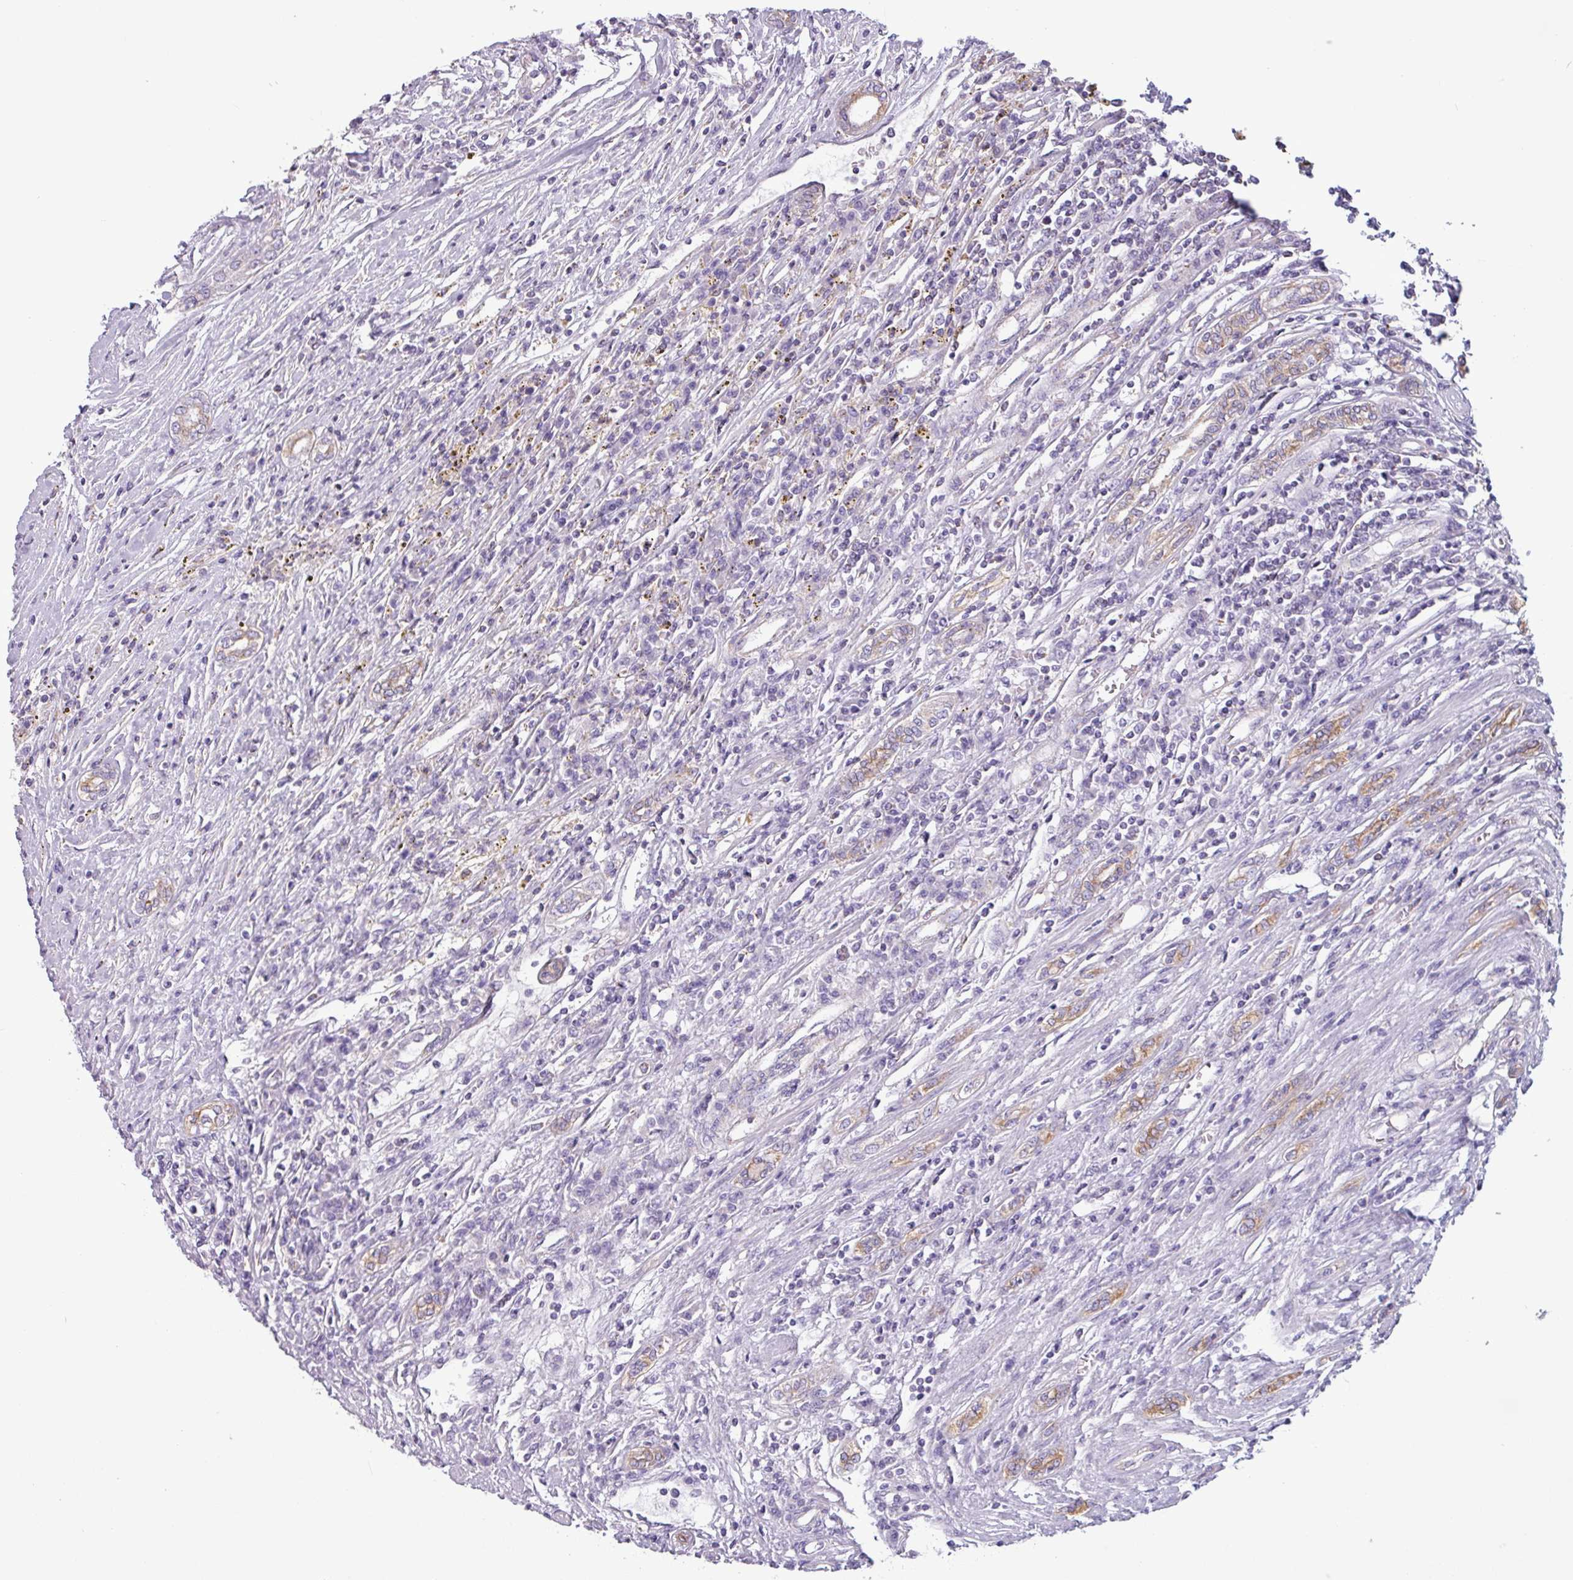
{"staining": {"intensity": "negative", "quantity": "none", "location": "none"}, "tissue": "renal cancer", "cell_type": "Tumor cells", "image_type": "cancer", "snomed": [{"axis": "morphology", "description": "Adenocarcinoma, NOS"}, {"axis": "topography", "description": "Kidney"}], "caption": "Immunohistochemistry of human renal adenocarcinoma shows no staining in tumor cells.", "gene": "CAMK1", "patient": {"sex": "female", "age": 67}}